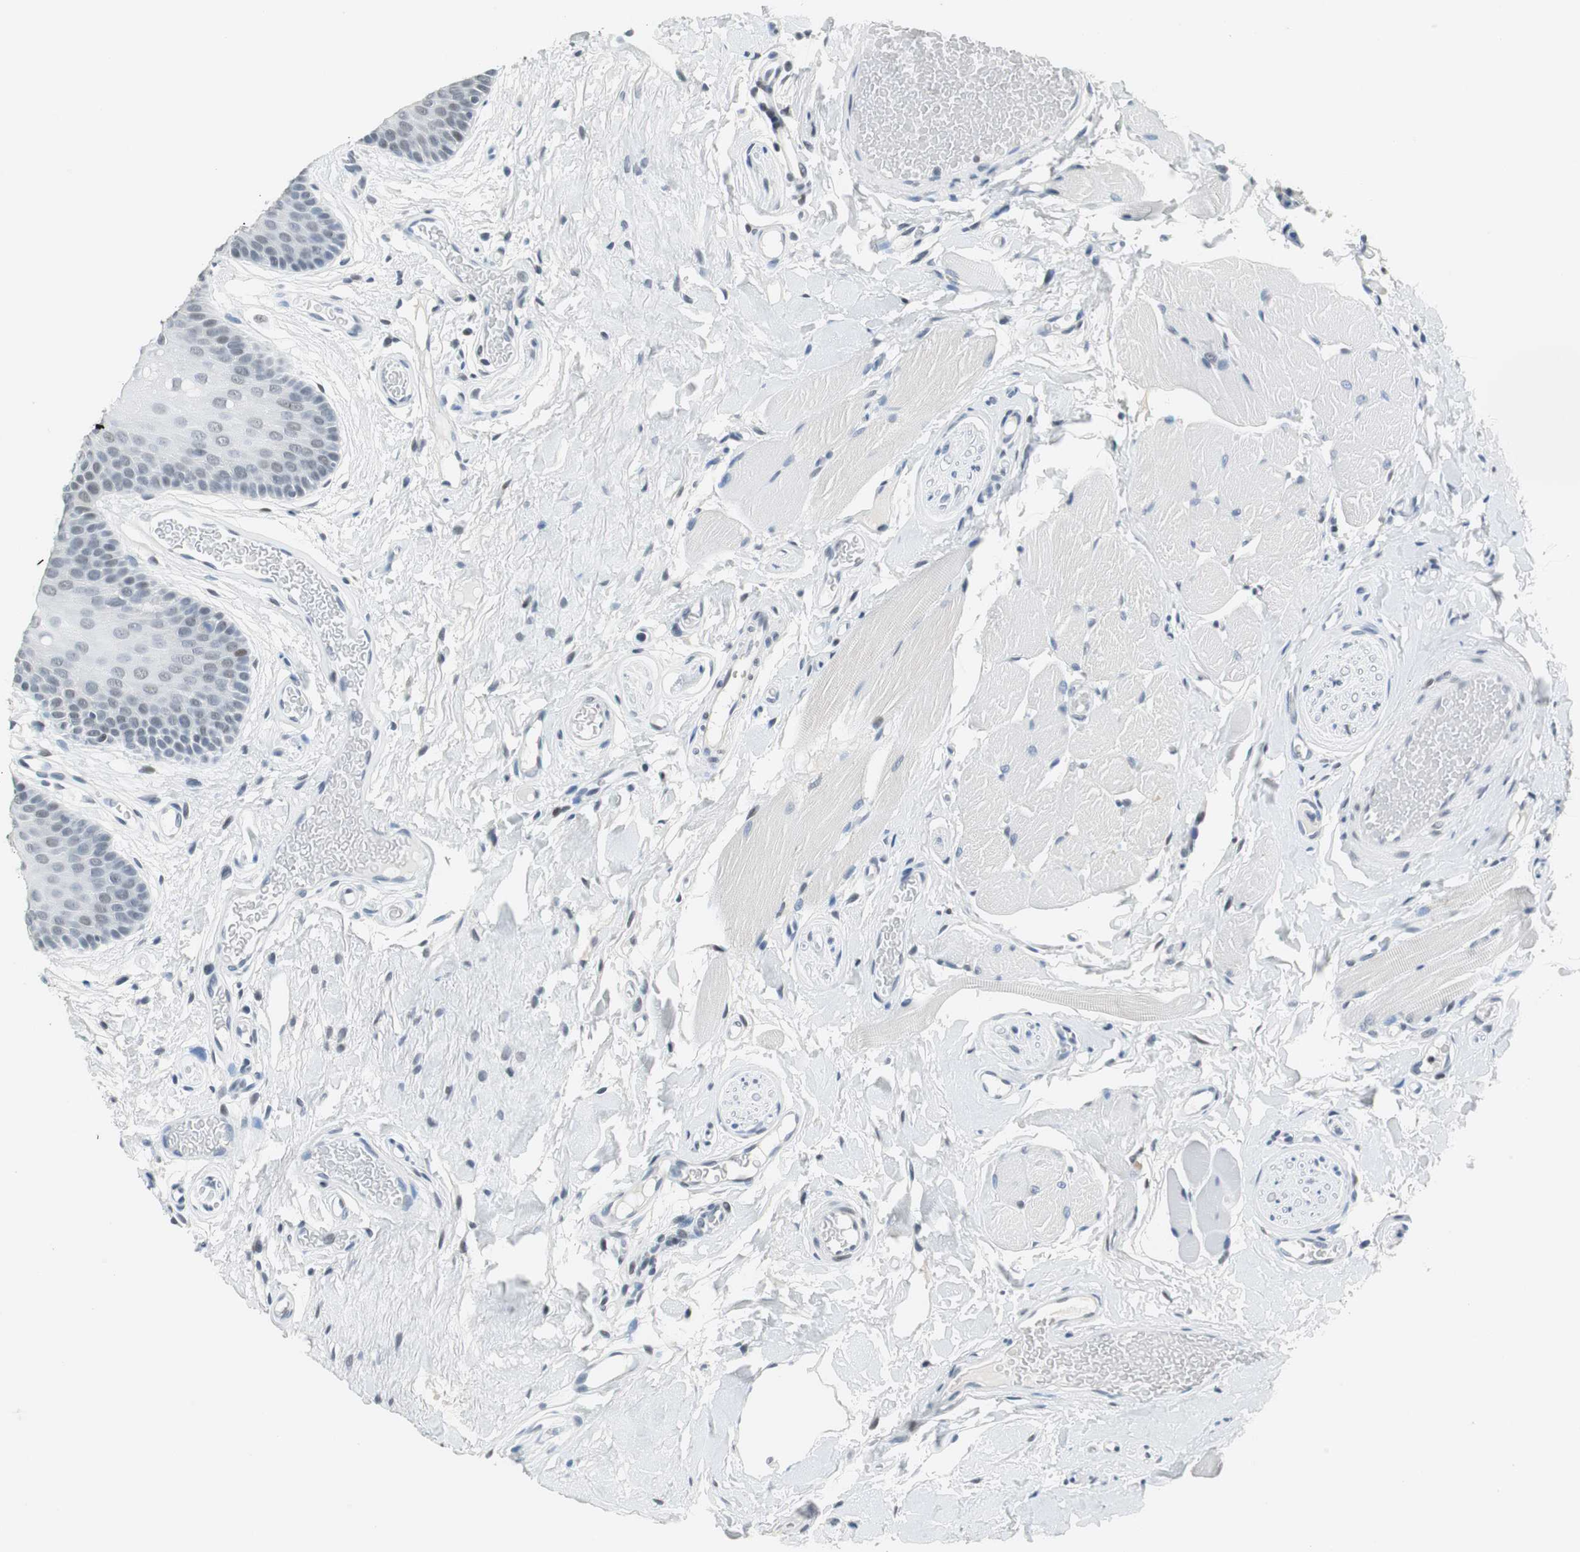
{"staining": {"intensity": "moderate", "quantity": "<25%", "location": "nuclear"}, "tissue": "oral mucosa", "cell_type": "Squamous epithelial cells", "image_type": "normal", "snomed": [{"axis": "morphology", "description": "Normal tissue, NOS"}, {"axis": "topography", "description": "Oral tissue"}], "caption": "A brown stain labels moderate nuclear staining of a protein in squamous epithelial cells of unremarkable oral mucosa.", "gene": "HDAC3", "patient": {"sex": "male", "age": 54}}